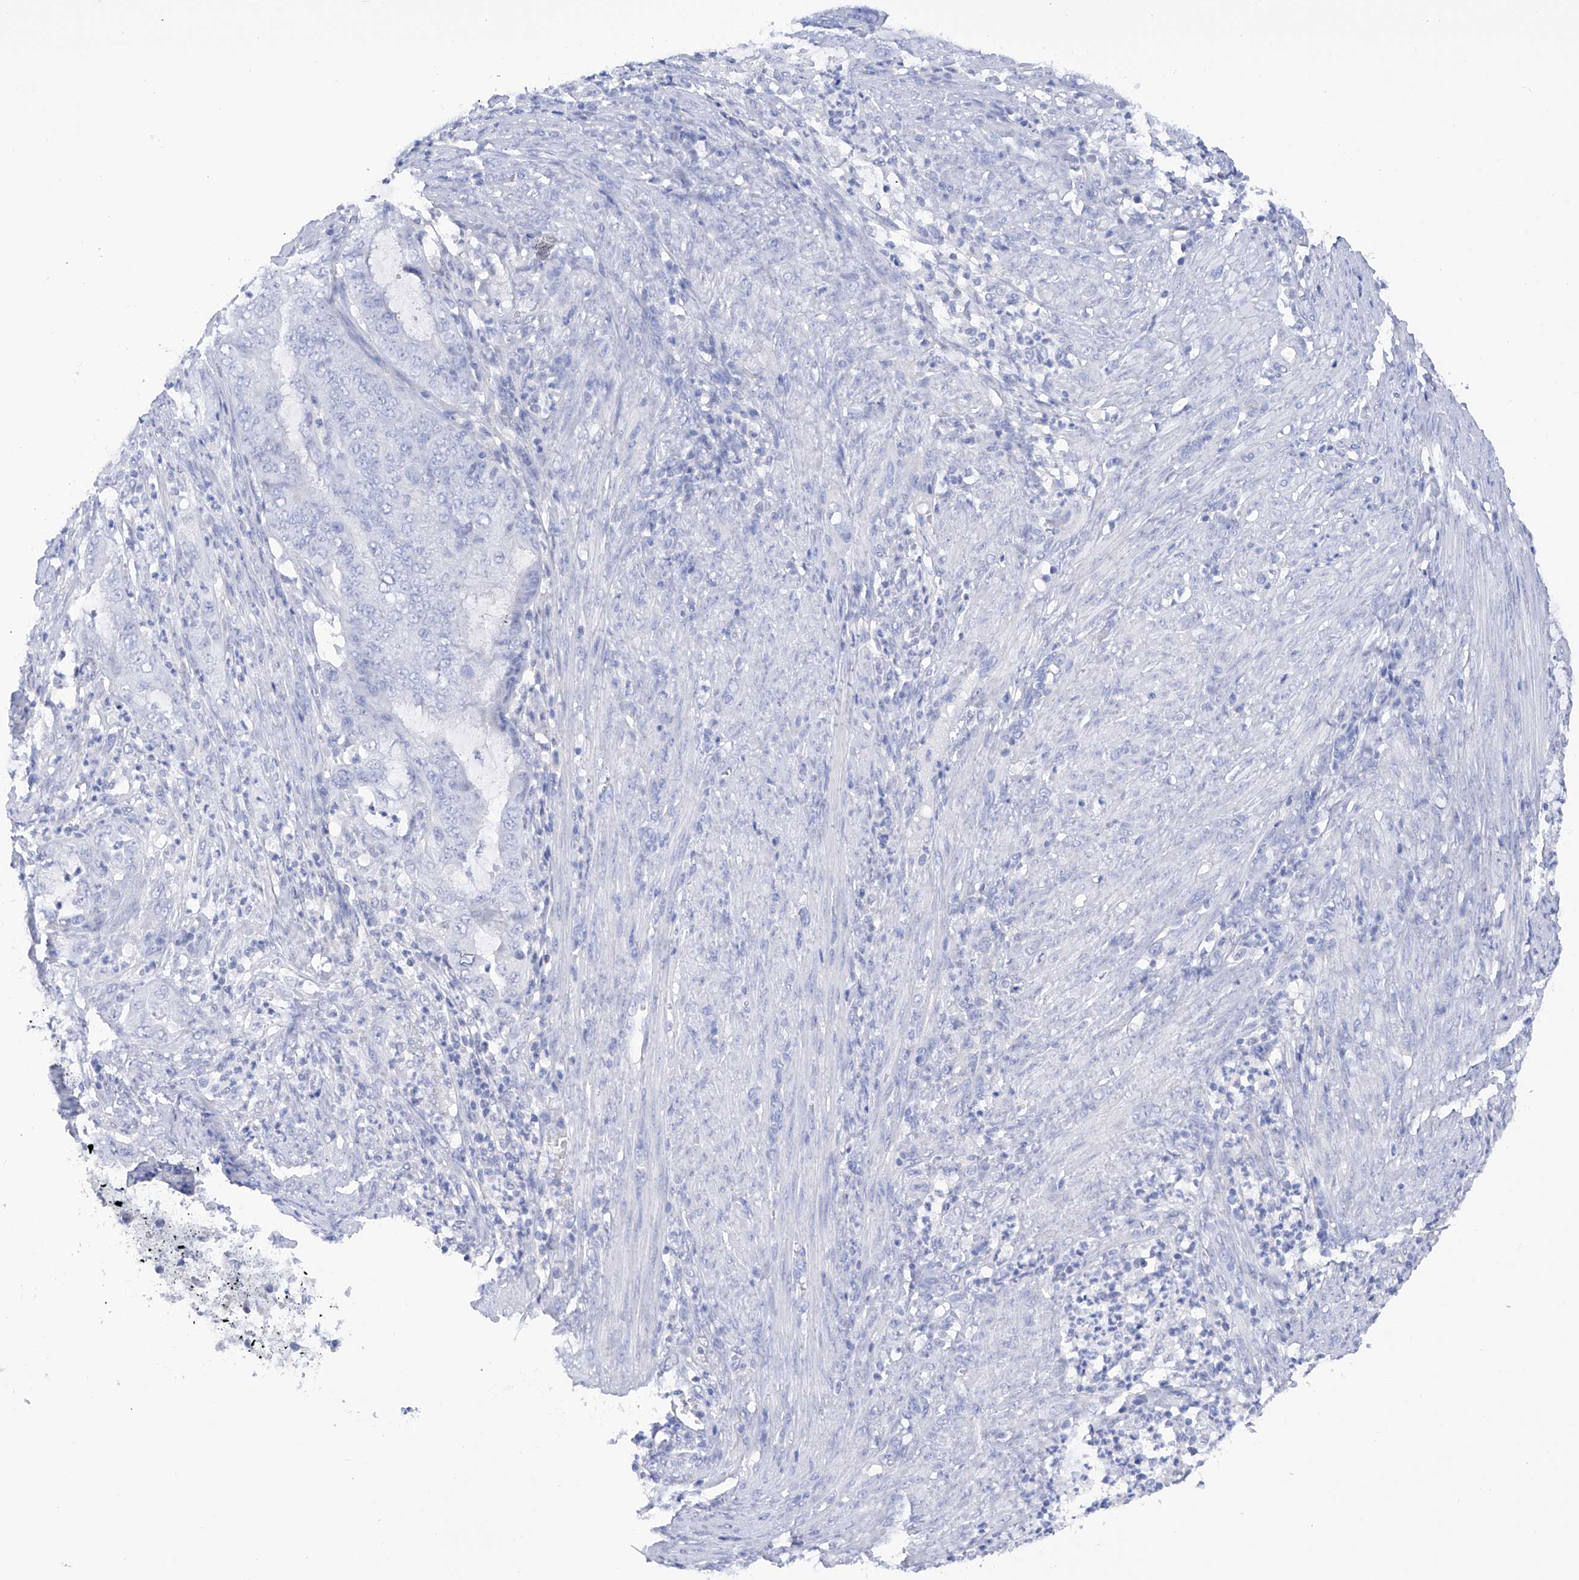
{"staining": {"intensity": "negative", "quantity": "none", "location": "none"}, "tissue": "endometrial cancer", "cell_type": "Tumor cells", "image_type": "cancer", "snomed": [{"axis": "morphology", "description": "Adenocarcinoma, NOS"}, {"axis": "topography", "description": "Endometrium"}], "caption": "This is a photomicrograph of immunohistochemistry staining of endometrial adenocarcinoma, which shows no expression in tumor cells.", "gene": "FLG", "patient": {"sex": "female", "age": 51}}